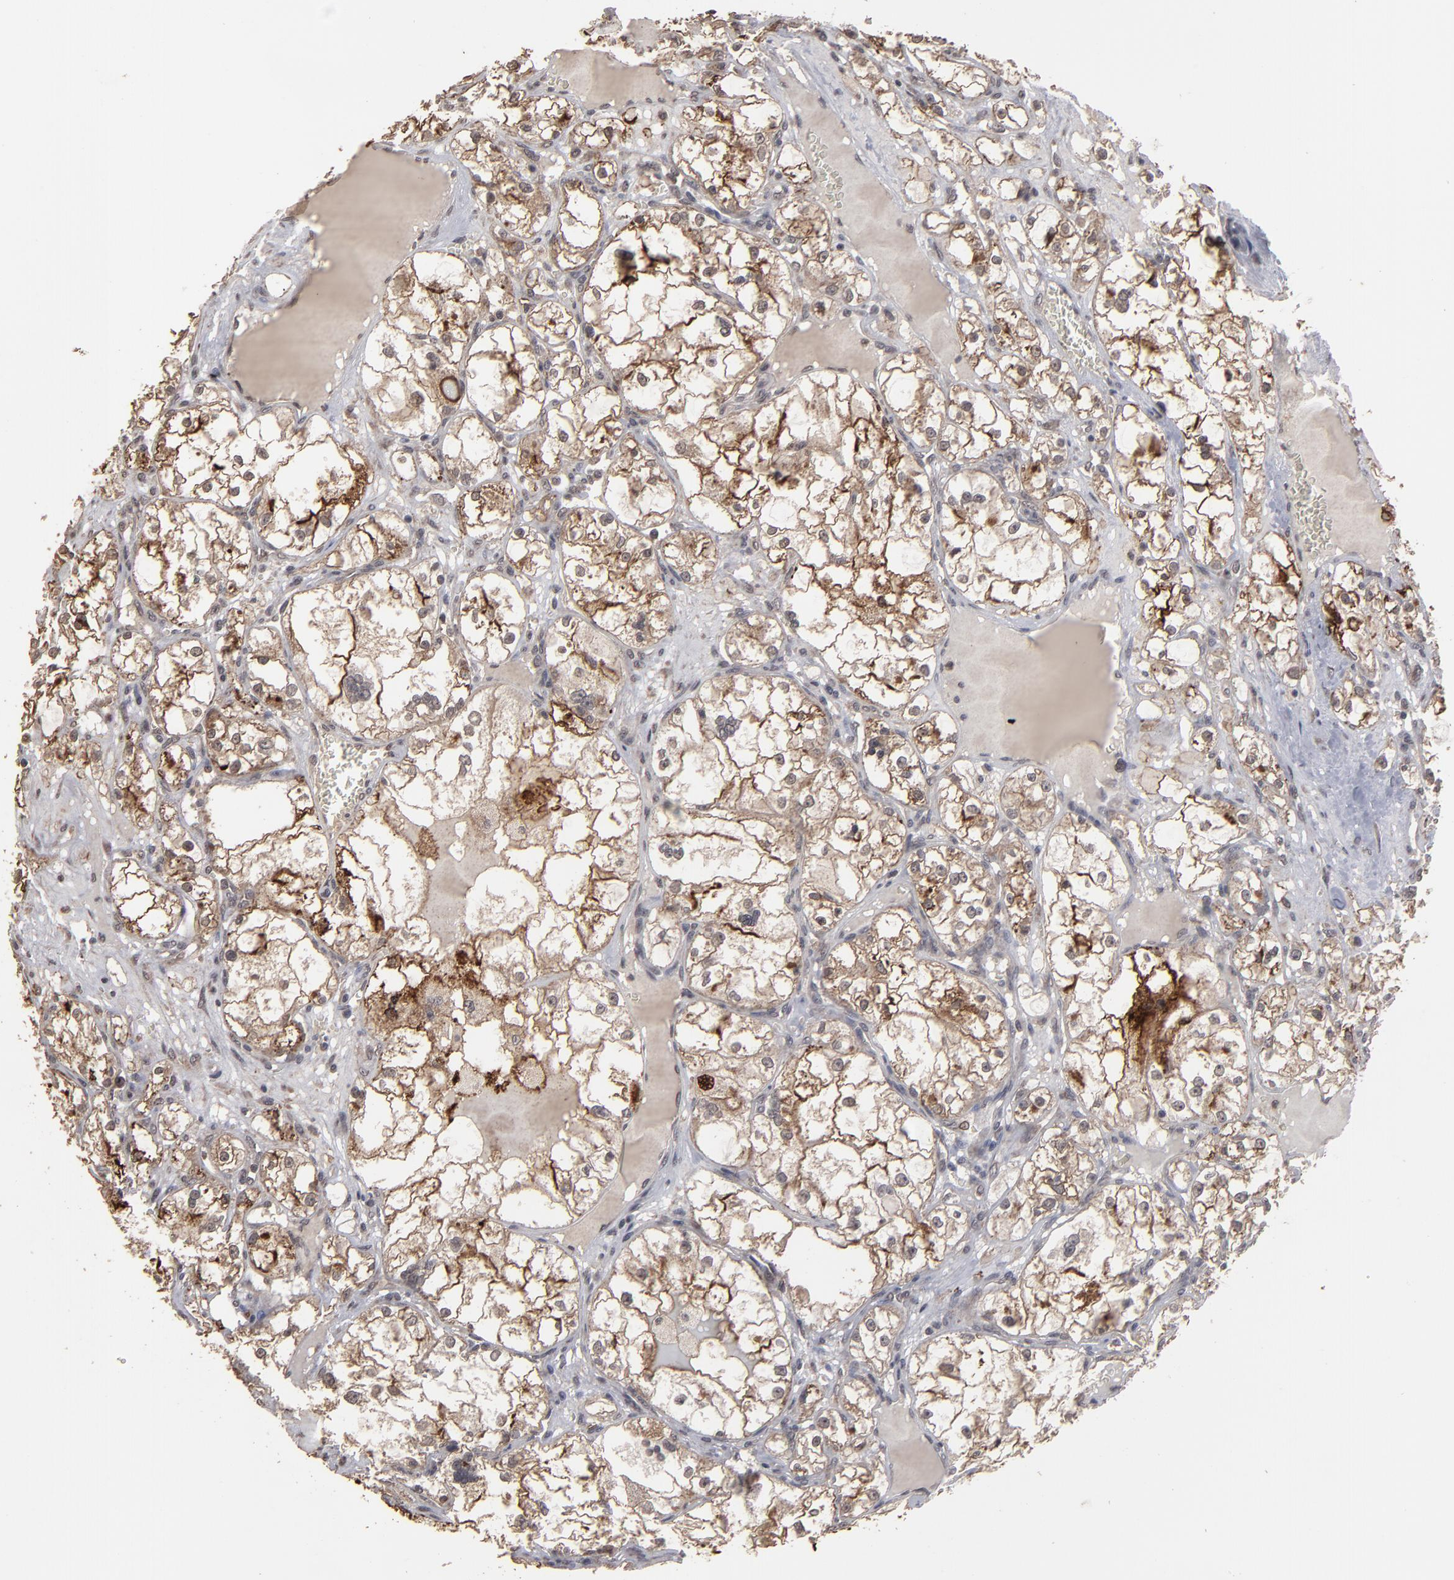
{"staining": {"intensity": "moderate", "quantity": ">75%", "location": "cytoplasmic/membranous"}, "tissue": "renal cancer", "cell_type": "Tumor cells", "image_type": "cancer", "snomed": [{"axis": "morphology", "description": "Adenocarcinoma, NOS"}, {"axis": "topography", "description": "Kidney"}], "caption": "Renal cancer tissue demonstrates moderate cytoplasmic/membranous staining in approximately >75% of tumor cells, visualized by immunohistochemistry. The staining was performed using DAB to visualize the protein expression in brown, while the nuclei were stained in blue with hematoxylin (Magnification: 20x).", "gene": "SLC22A17", "patient": {"sex": "male", "age": 61}}